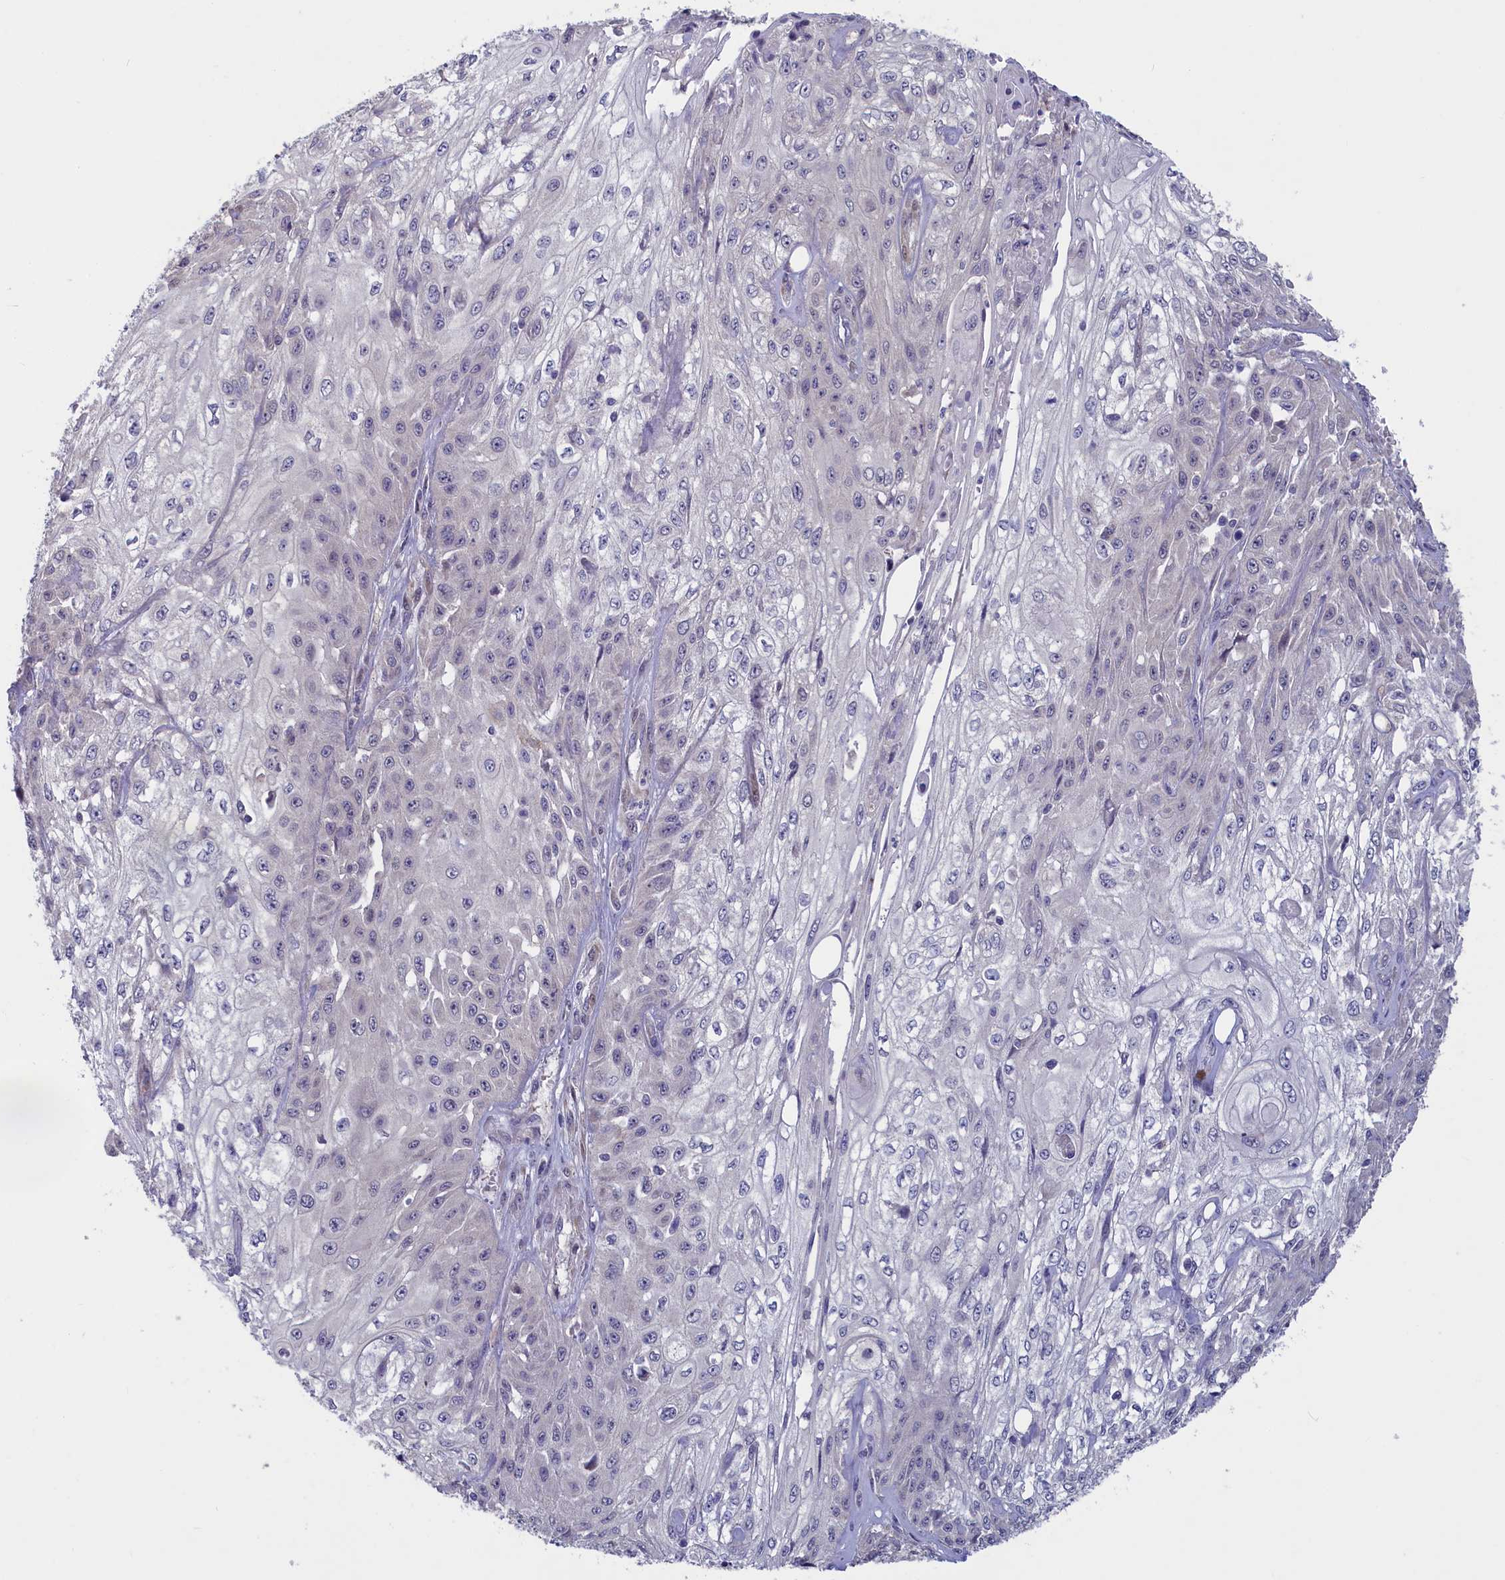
{"staining": {"intensity": "negative", "quantity": "none", "location": "none"}, "tissue": "skin cancer", "cell_type": "Tumor cells", "image_type": "cancer", "snomed": [{"axis": "morphology", "description": "Squamous cell carcinoma, NOS"}, {"axis": "morphology", "description": "Squamous cell carcinoma, metastatic, NOS"}, {"axis": "topography", "description": "Skin"}, {"axis": "topography", "description": "Lymph node"}], "caption": "Skin cancer (metastatic squamous cell carcinoma) stained for a protein using IHC shows no staining tumor cells.", "gene": "UCHL3", "patient": {"sex": "male", "age": 75}}